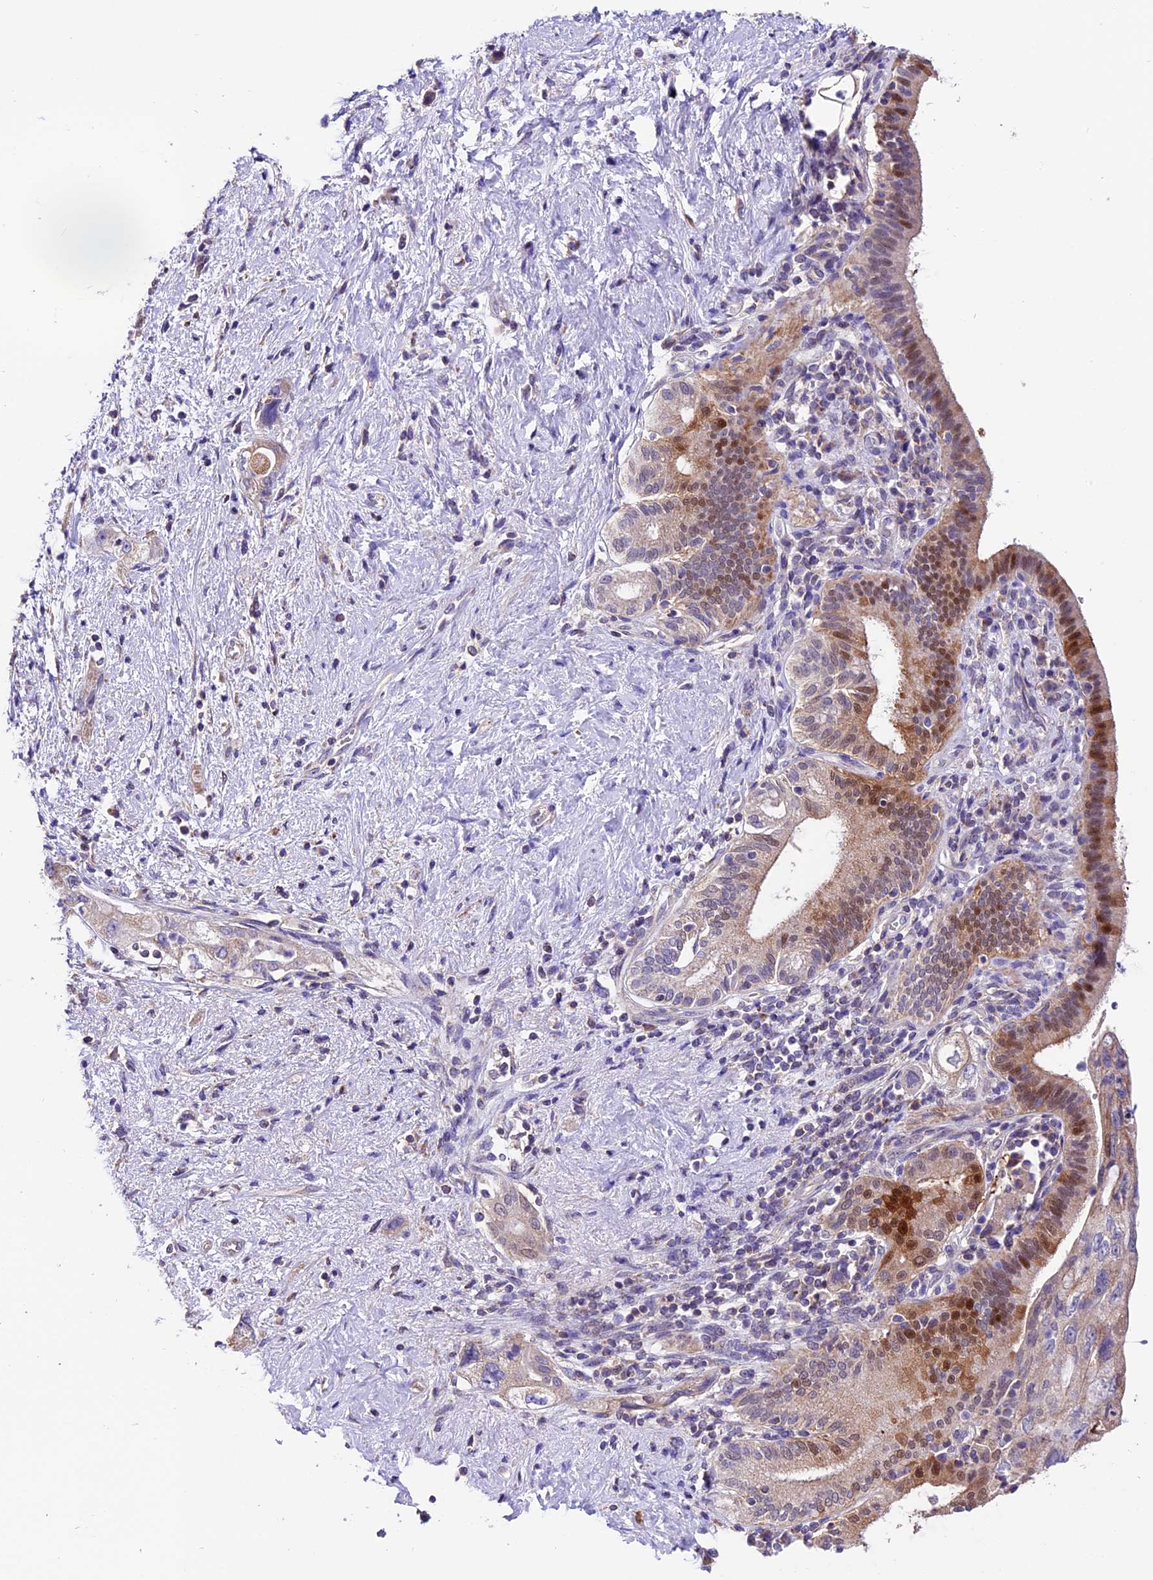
{"staining": {"intensity": "moderate", "quantity": "<25%", "location": "nuclear"}, "tissue": "pancreatic cancer", "cell_type": "Tumor cells", "image_type": "cancer", "snomed": [{"axis": "morphology", "description": "Adenocarcinoma, NOS"}, {"axis": "topography", "description": "Pancreas"}], "caption": "Adenocarcinoma (pancreatic) stained for a protein shows moderate nuclear positivity in tumor cells. (IHC, brightfield microscopy, high magnification).", "gene": "DDX28", "patient": {"sex": "female", "age": 73}}